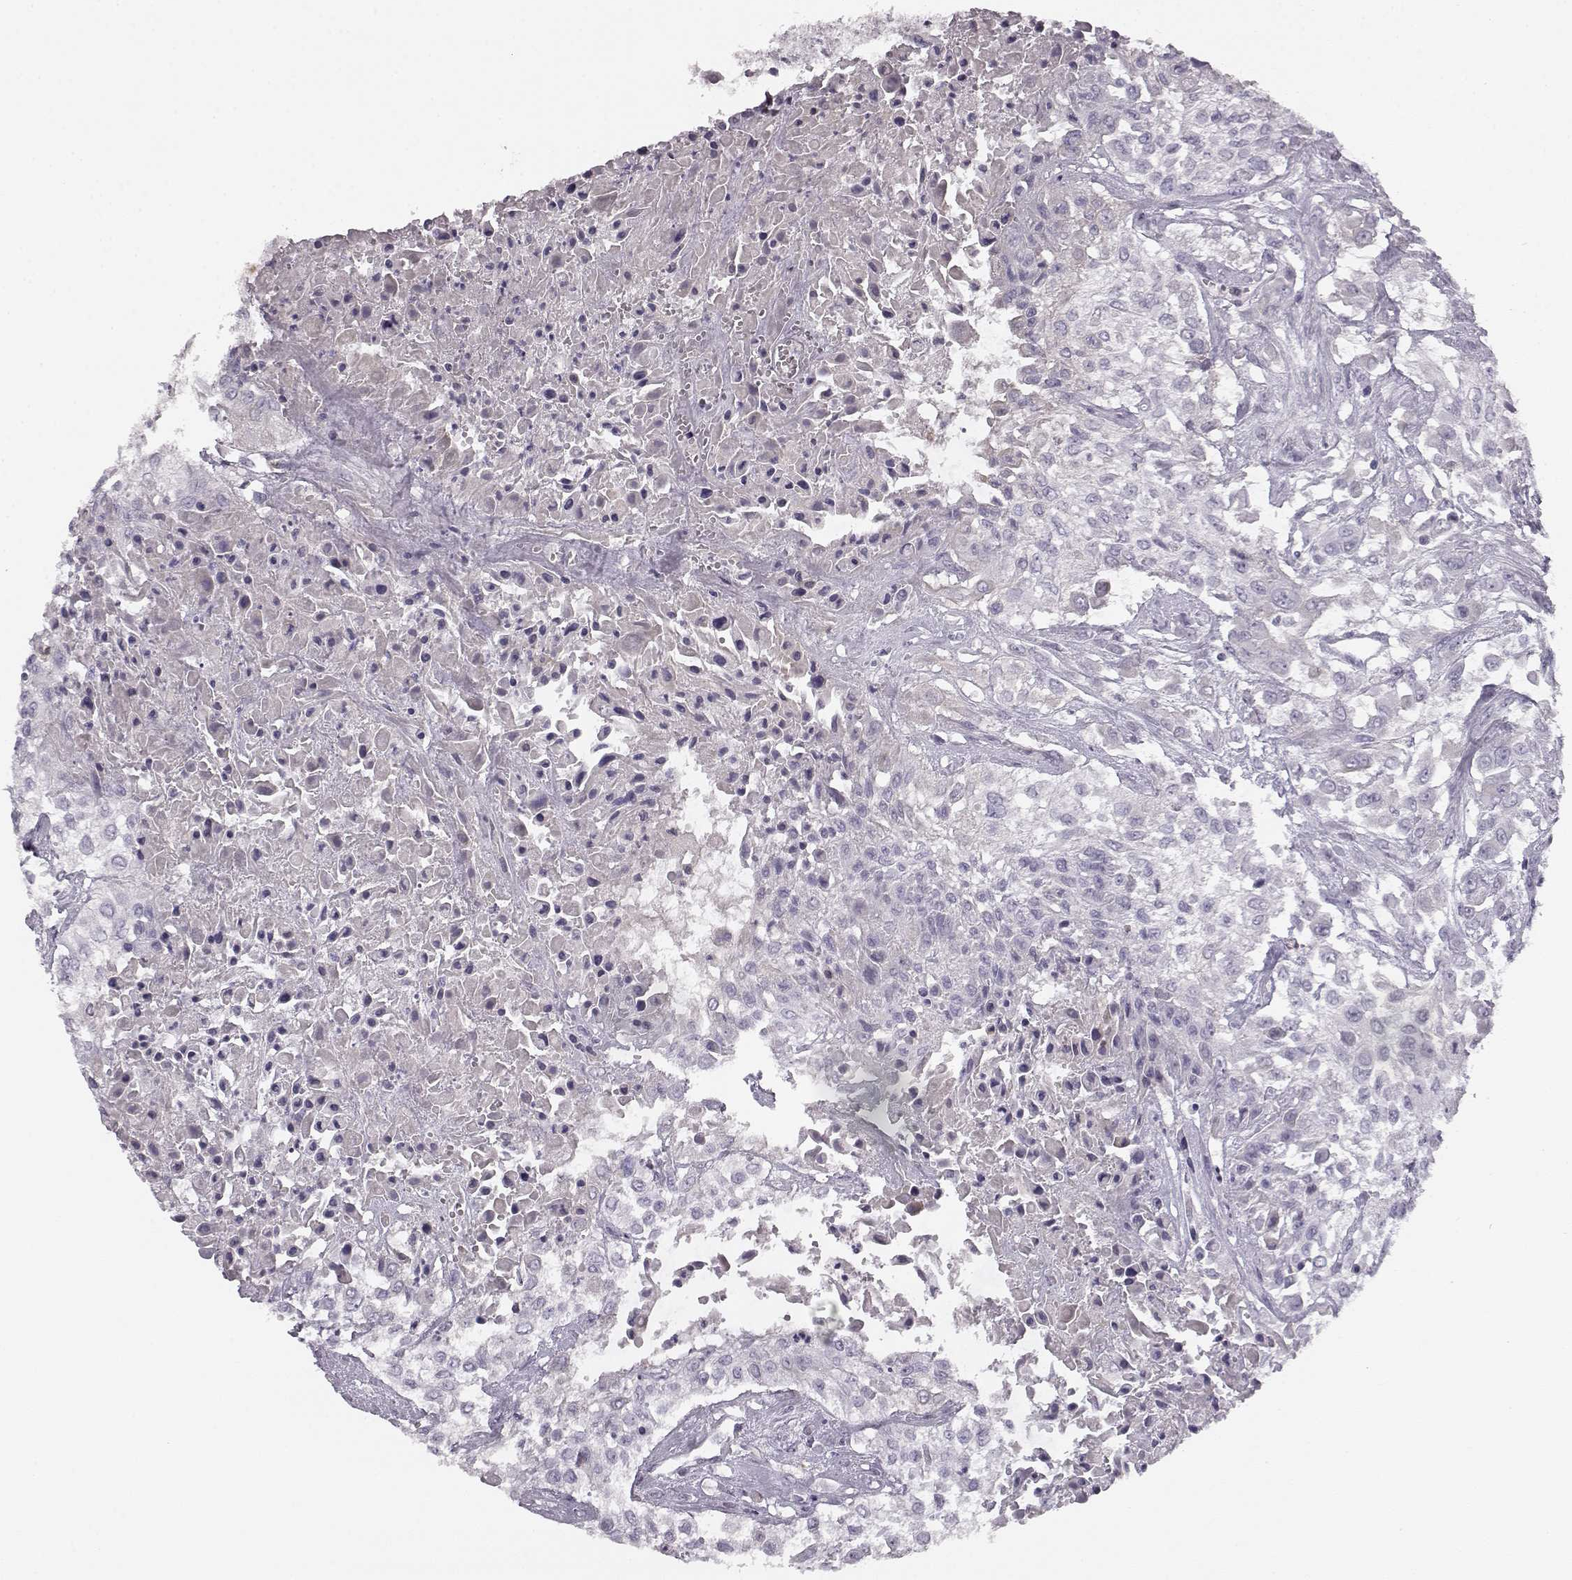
{"staining": {"intensity": "negative", "quantity": "none", "location": "none"}, "tissue": "urothelial cancer", "cell_type": "Tumor cells", "image_type": "cancer", "snomed": [{"axis": "morphology", "description": "Urothelial carcinoma, High grade"}, {"axis": "topography", "description": "Urinary bladder"}], "caption": "The photomicrograph displays no staining of tumor cells in high-grade urothelial carcinoma.", "gene": "KIAA0319", "patient": {"sex": "male", "age": 57}}